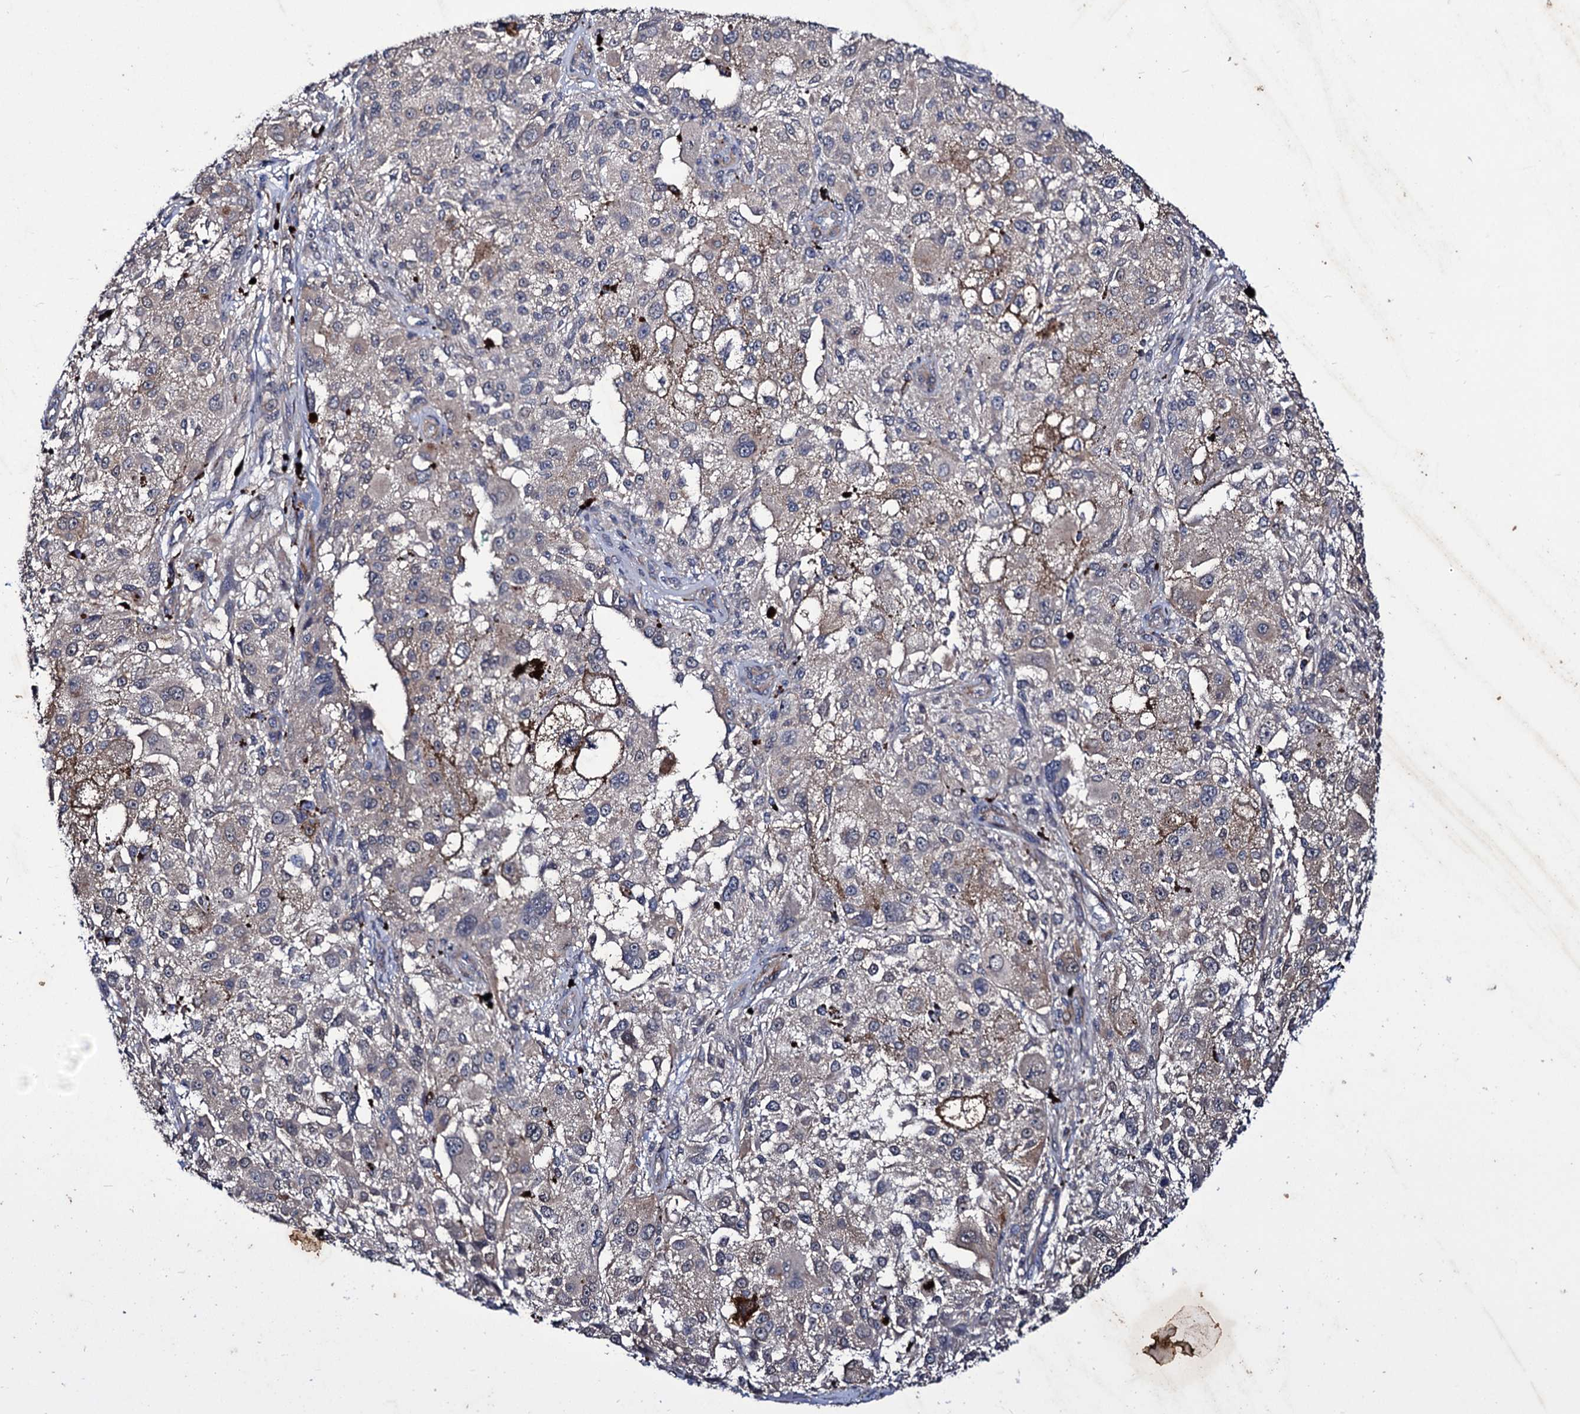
{"staining": {"intensity": "weak", "quantity": "25%-75%", "location": "cytoplasmic/membranous"}, "tissue": "melanoma", "cell_type": "Tumor cells", "image_type": "cancer", "snomed": [{"axis": "morphology", "description": "Necrosis, NOS"}, {"axis": "morphology", "description": "Malignant melanoma, NOS"}, {"axis": "topography", "description": "Skin"}], "caption": "DAB immunohistochemical staining of human malignant melanoma shows weak cytoplasmic/membranous protein positivity in about 25%-75% of tumor cells.", "gene": "AXL", "patient": {"sex": "female", "age": 87}}